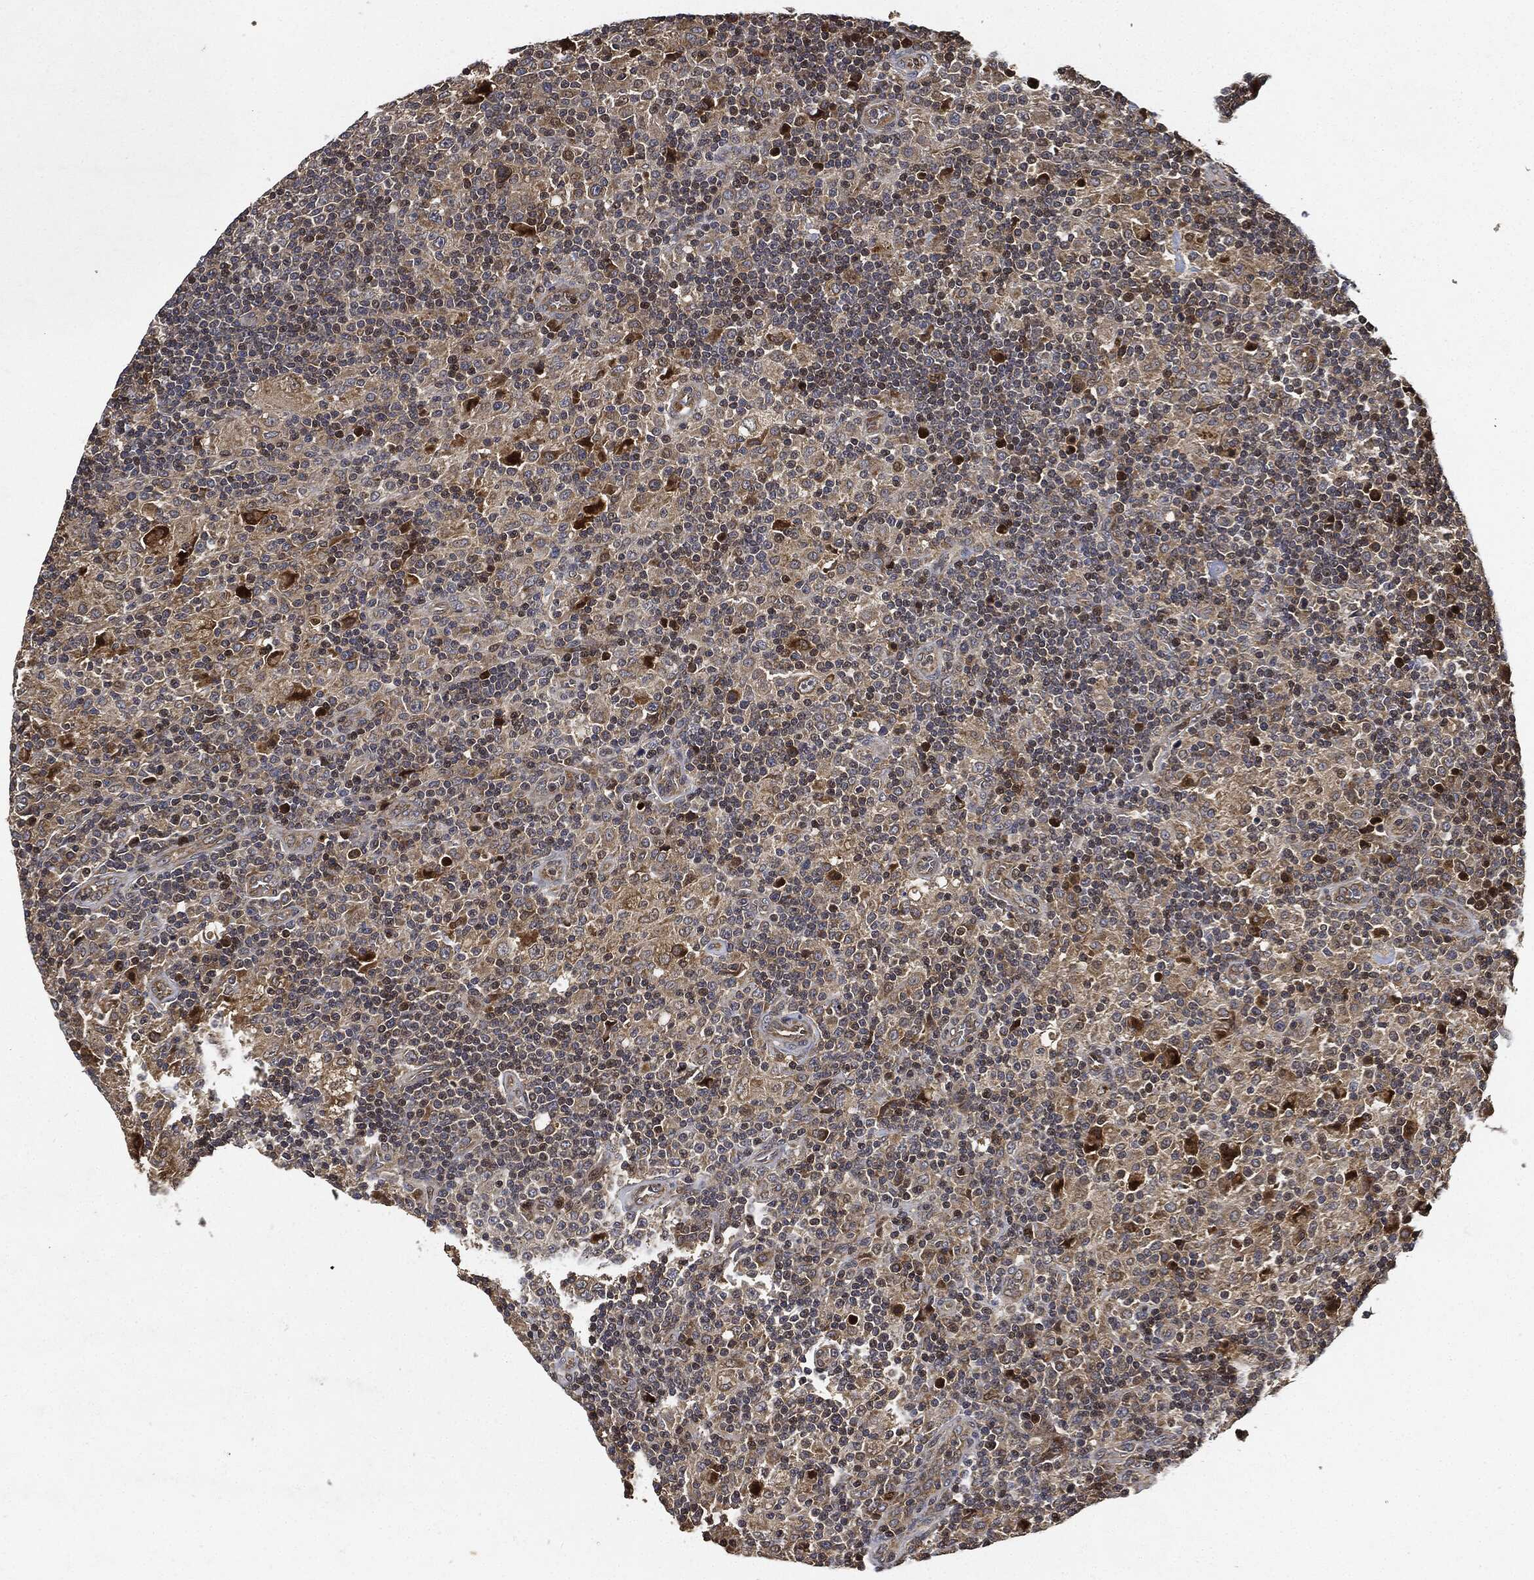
{"staining": {"intensity": "weak", "quantity": ">75%", "location": "cytoplasmic/membranous"}, "tissue": "lymphoma", "cell_type": "Tumor cells", "image_type": "cancer", "snomed": [{"axis": "morphology", "description": "Hodgkin's disease, NOS"}, {"axis": "topography", "description": "Lymph node"}], "caption": "An image of human Hodgkin's disease stained for a protein displays weak cytoplasmic/membranous brown staining in tumor cells.", "gene": "MLST8", "patient": {"sex": "male", "age": 70}}